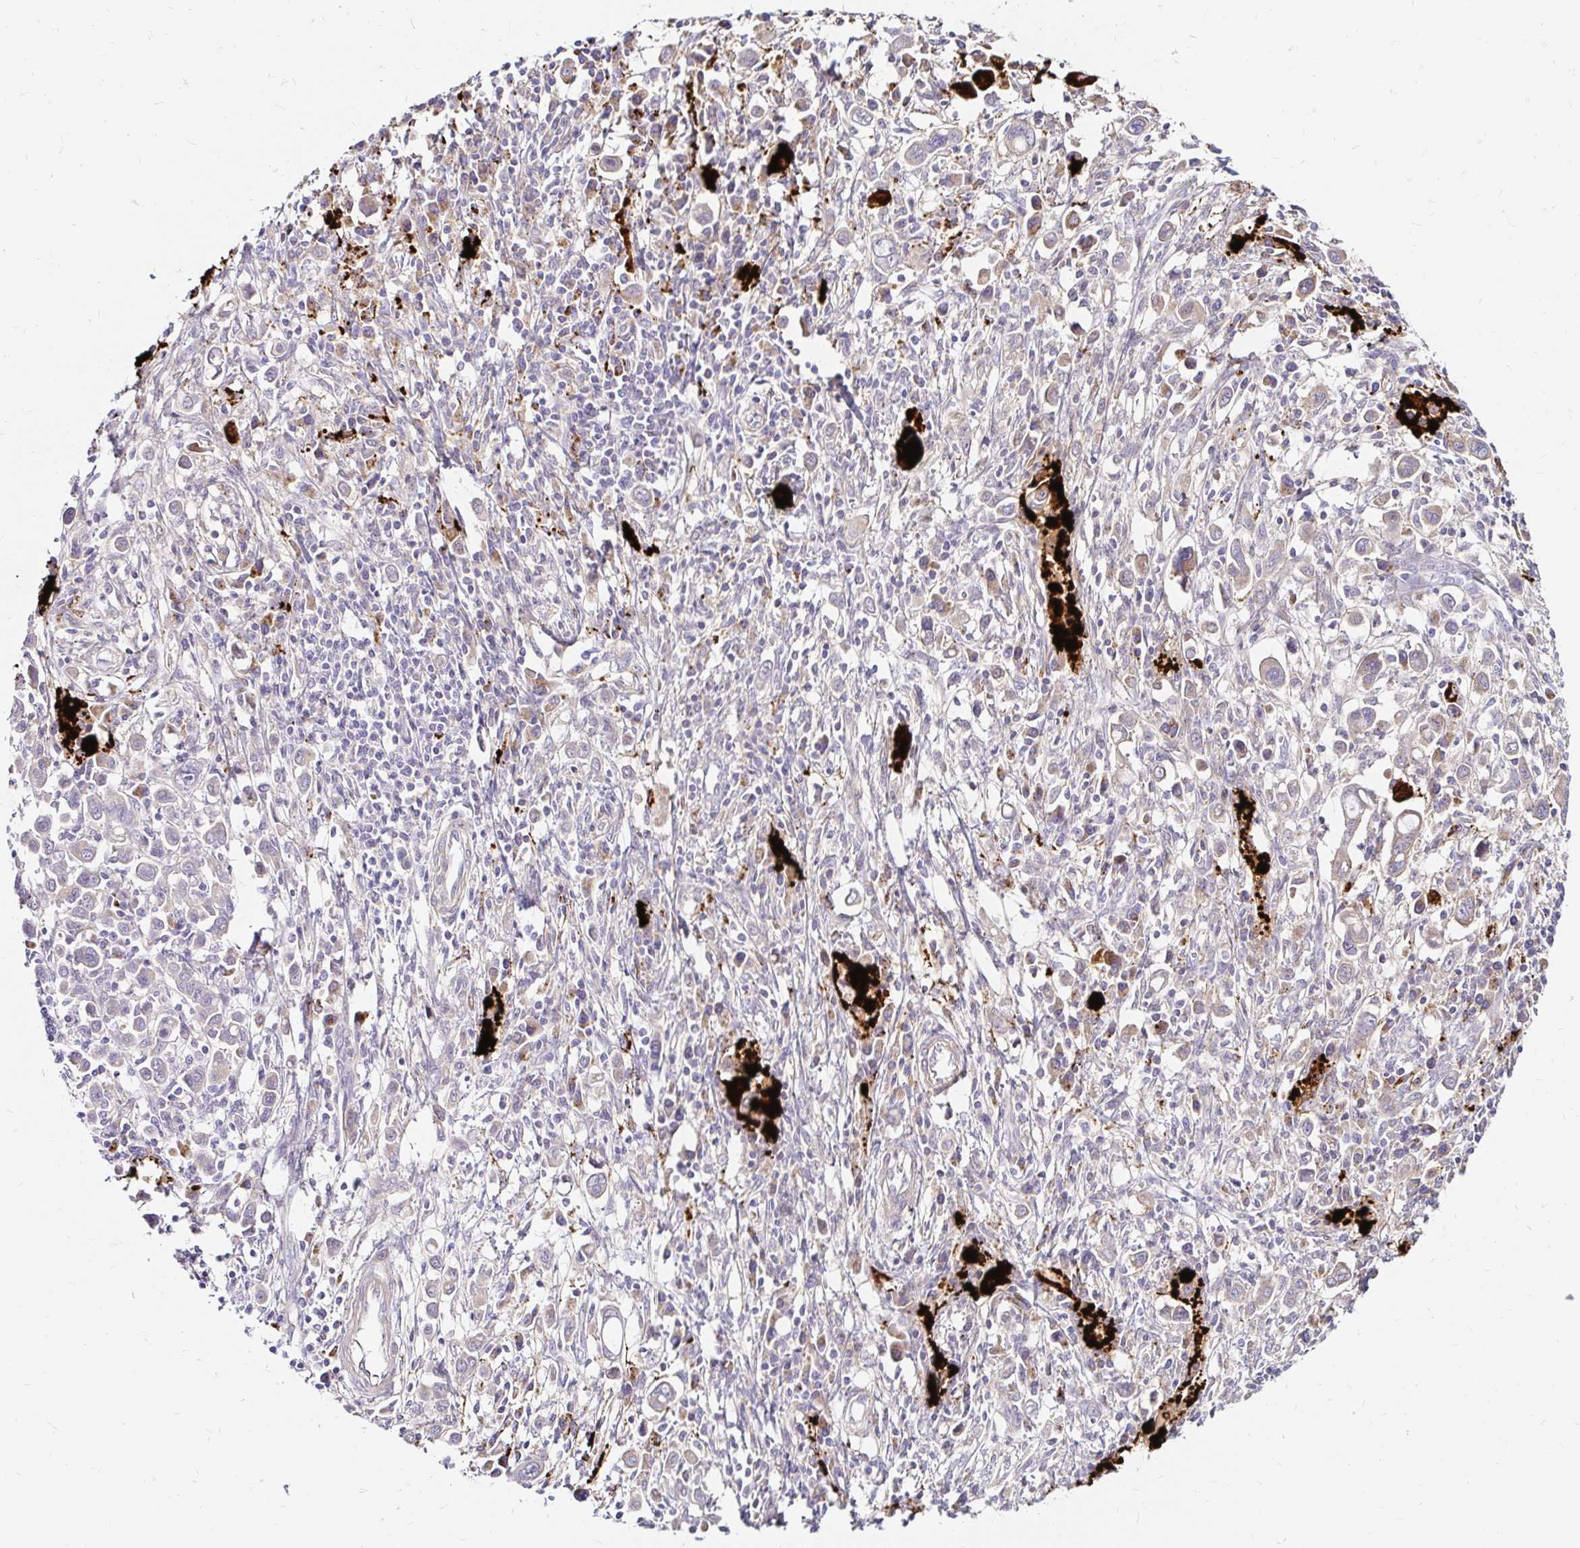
{"staining": {"intensity": "negative", "quantity": "none", "location": "none"}, "tissue": "stomach cancer", "cell_type": "Tumor cells", "image_type": "cancer", "snomed": [{"axis": "morphology", "description": "Adenocarcinoma, NOS"}, {"axis": "topography", "description": "Stomach, upper"}], "caption": "Tumor cells are negative for protein expression in human stomach adenocarcinoma.", "gene": "GUCY1A1", "patient": {"sex": "male", "age": 75}}